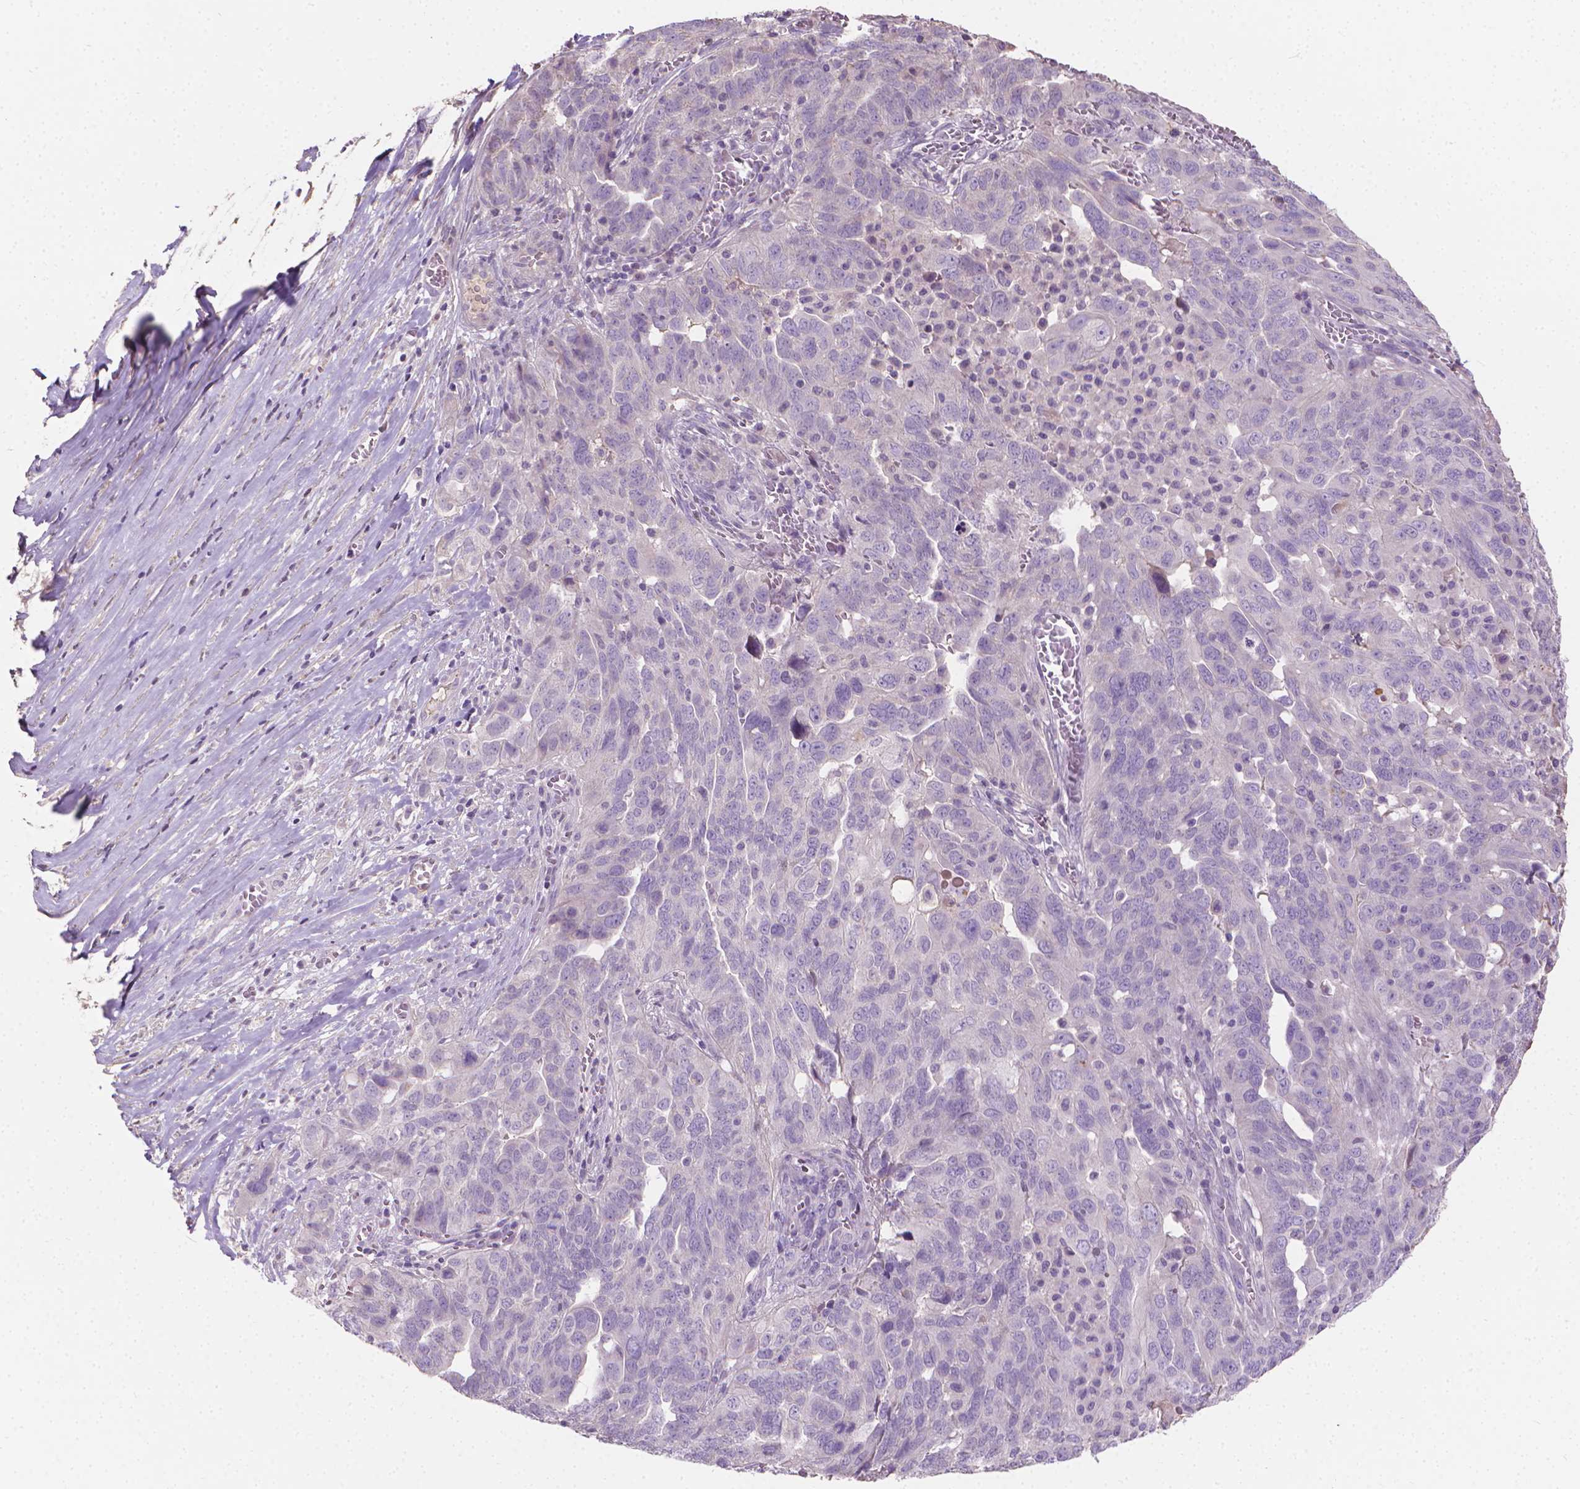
{"staining": {"intensity": "negative", "quantity": "none", "location": "none"}, "tissue": "ovarian cancer", "cell_type": "Tumor cells", "image_type": "cancer", "snomed": [{"axis": "morphology", "description": "Carcinoma, endometroid"}, {"axis": "topography", "description": "Soft tissue"}, {"axis": "topography", "description": "Ovary"}], "caption": "Immunohistochemical staining of human ovarian cancer displays no significant expression in tumor cells.", "gene": "CABCOCO1", "patient": {"sex": "female", "age": 52}}